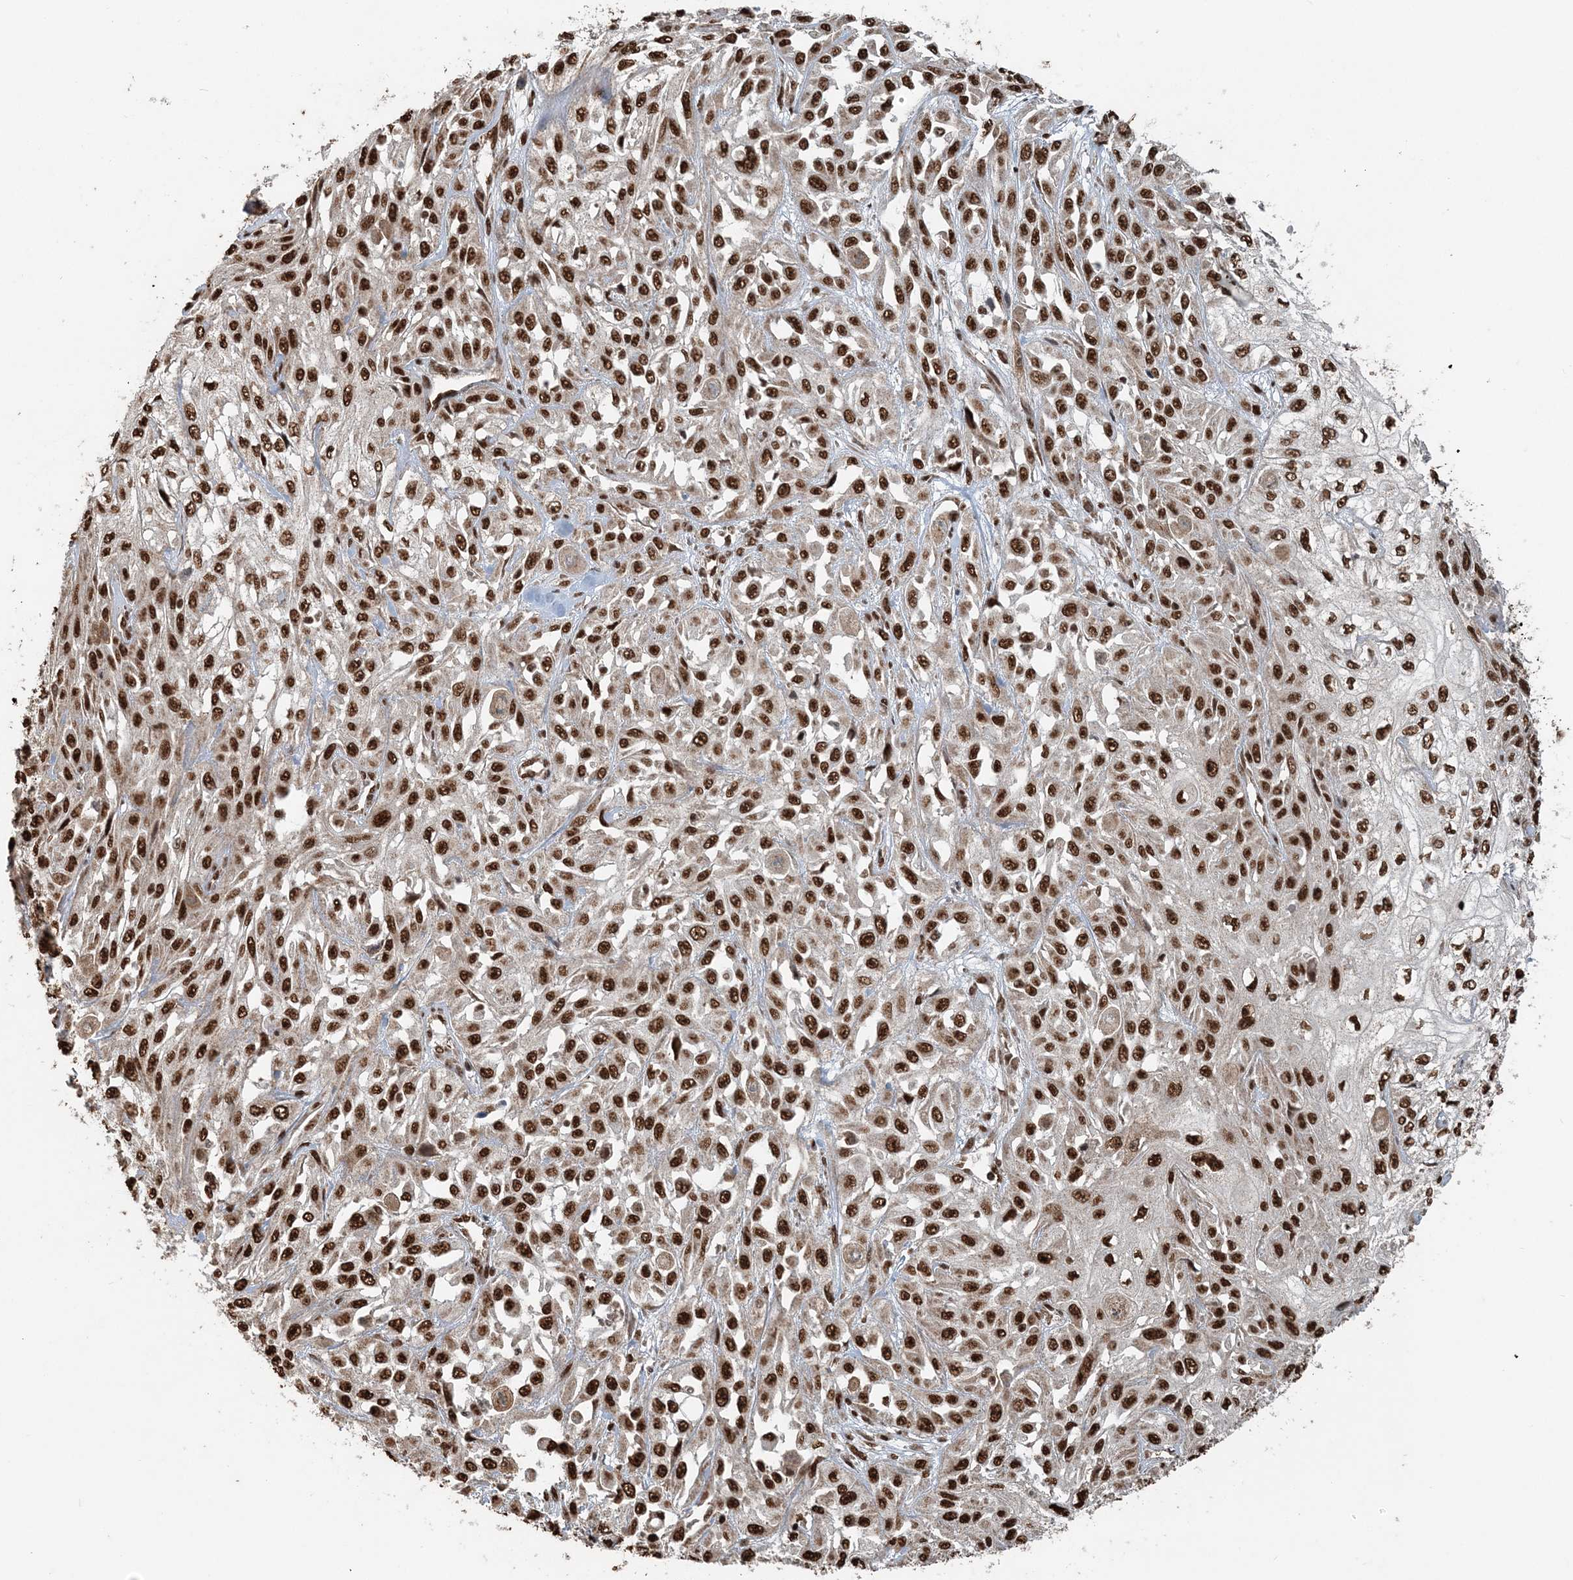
{"staining": {"intensity": "strong", "quantity": ">75%", "location": "nuclear"}, "tissue": "skin cancer", "cell_type": "Tumor cells", "image_type": "cancer", "snomed": [{"axis": "morphology", "description": "Squamous cell carcinoma, NOS"}, {"axis": "morphology", "description": "Squamous cell carcinoma, metastatic, NOS"}, {"axis": "topography", "description": "Skin"}, {"axis": "topography", "description": "Lymph node"}], "caption": "A micrograph of human skin squamous cell carcinoma stained for a protein shows strong nuclear brown staining in tumor cells. Immunohistochemistry (ihc) stains the protein of interest in brown and the nuclei are stained blue.", "gene": "ARHGAP35", "patient": {"sex": "male", "age": 75}}